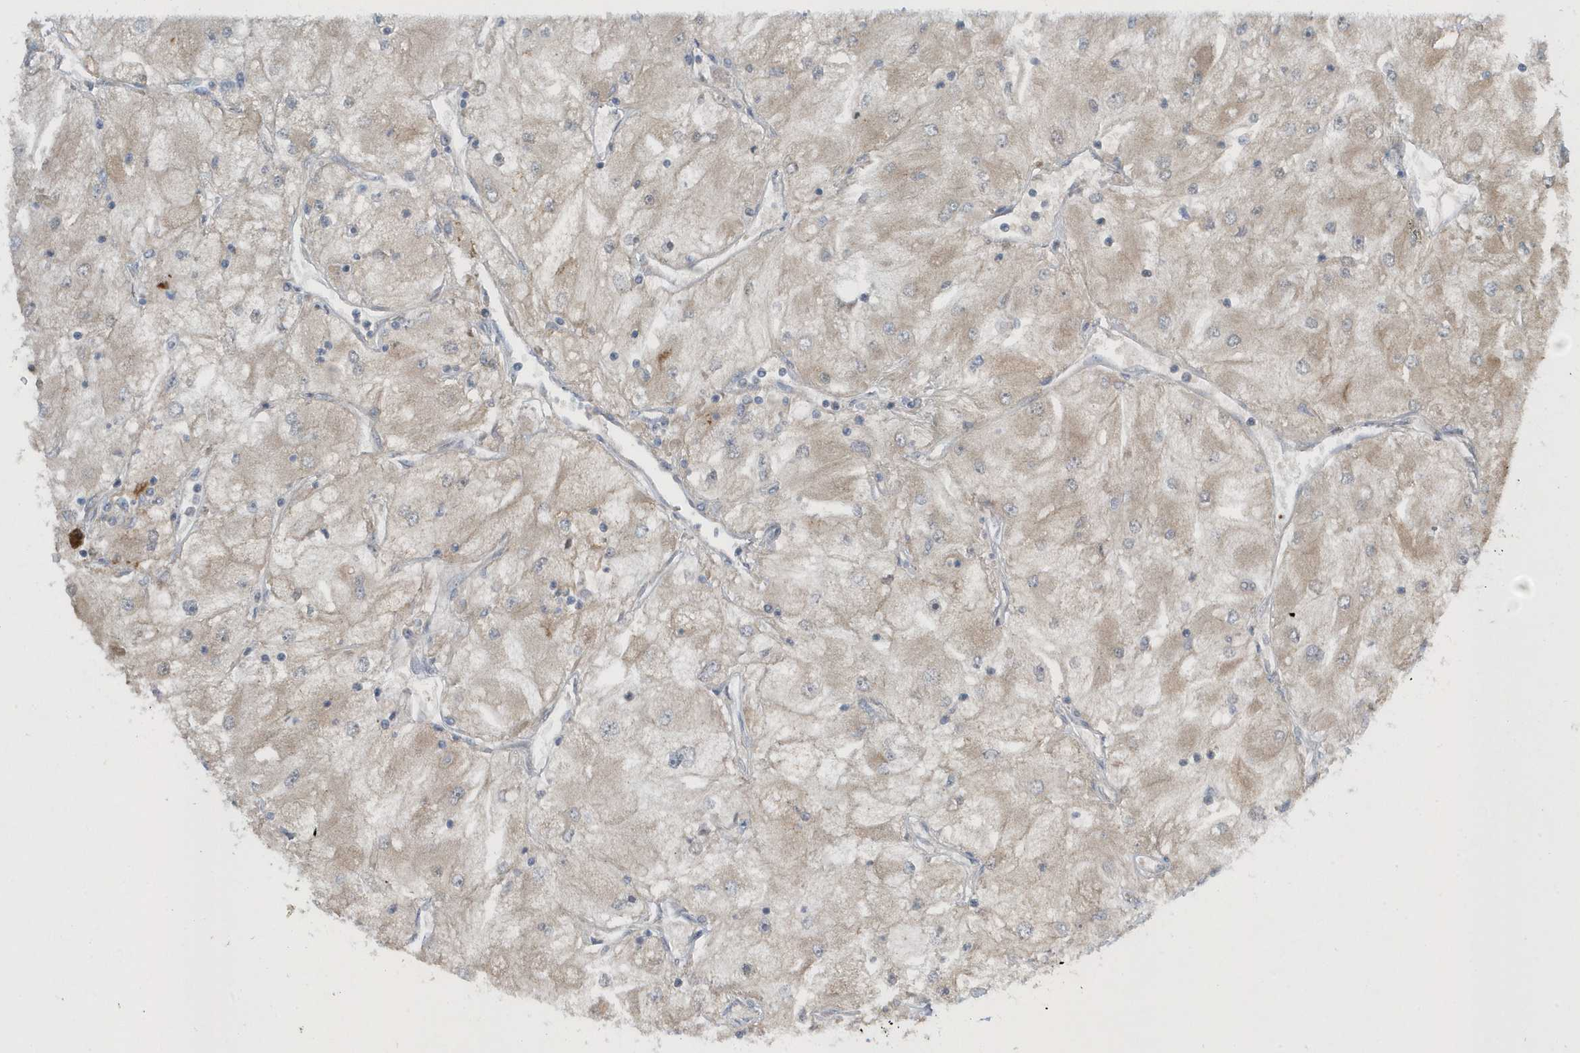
{"staining": {"intensity": "weak", "quantity": "<25%", "location": "cytoplasmic/membranous"}, "tissue": "renal cancer", "cell_type": "Tumor cells", "image_type": "cancer", "snomed": [{"axis": "morphology", "description": "Adenocarcinoma, NOS"}, {"axis": "topography", "description": "Kidney"}], "caption": "Immunohistochemistry photomicrograph of human renal cancer stained for a protein (brown), which demonstrates no positivity in tumor cells. Nuclei are stained in blue.", "gene": "SLC38A2", "patient": {"sex": "male", "age": 80}}